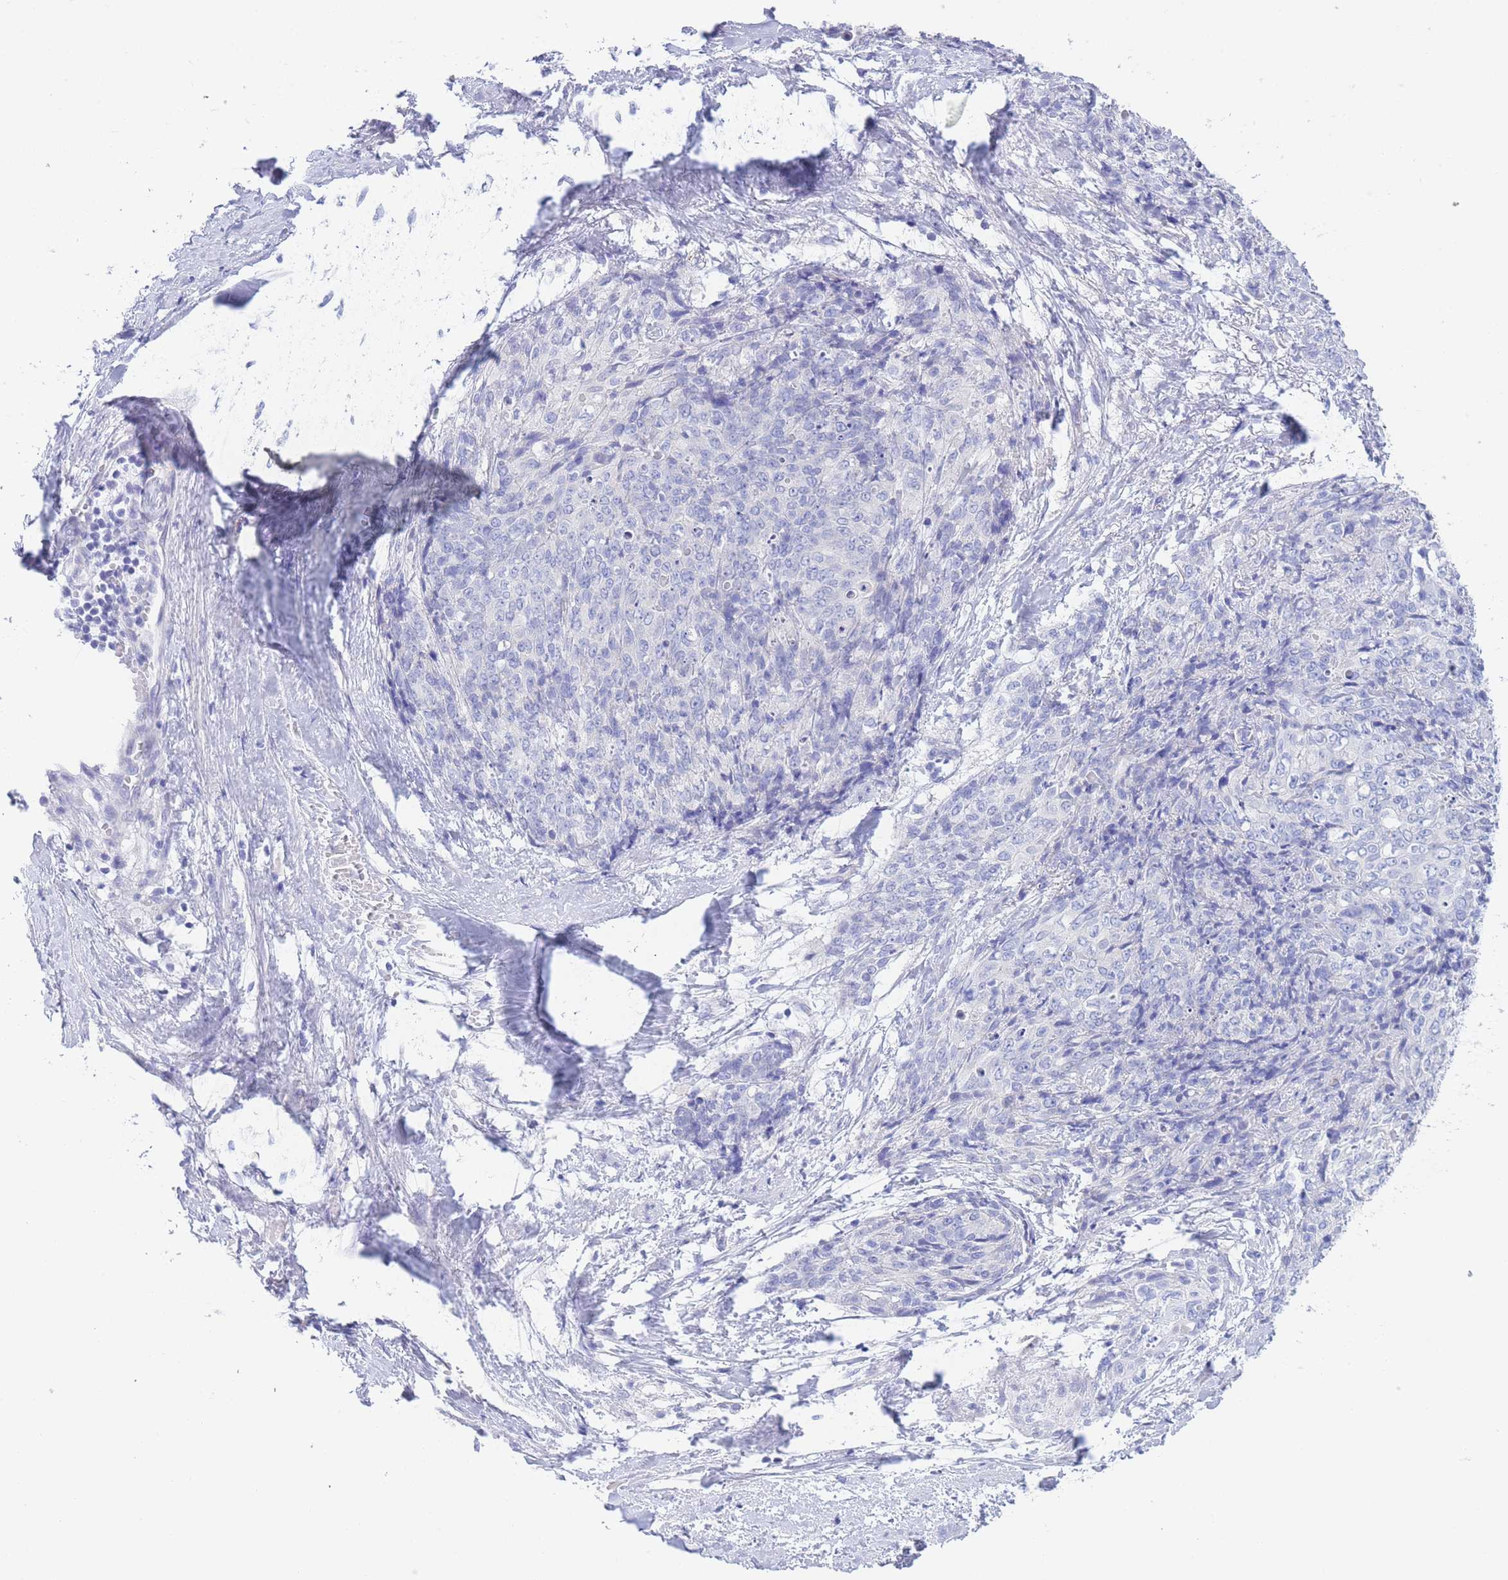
{"staining": {"intensity": "negative", "quantity": "none", "location": "none"}, "tissue": "skin cancer", "cell_type": "Tumor cells", "image_type": "cancer", "snomed": [{"axis": "morphology", "description": "Squamous cell carcinoma, NOS"}, {"axis": "topography", "description": "Skin"}, {"axis": "topography", "description": "Vulva"}], "caption": "This image is of skin cancer stained with immunohistochemistry to label a protein in brown with the nuclei are counter-stained blue. There is no positivity in tumor cells.", "gene": "PCDHB3", "patient": {"sex": "female", "age": 85}}